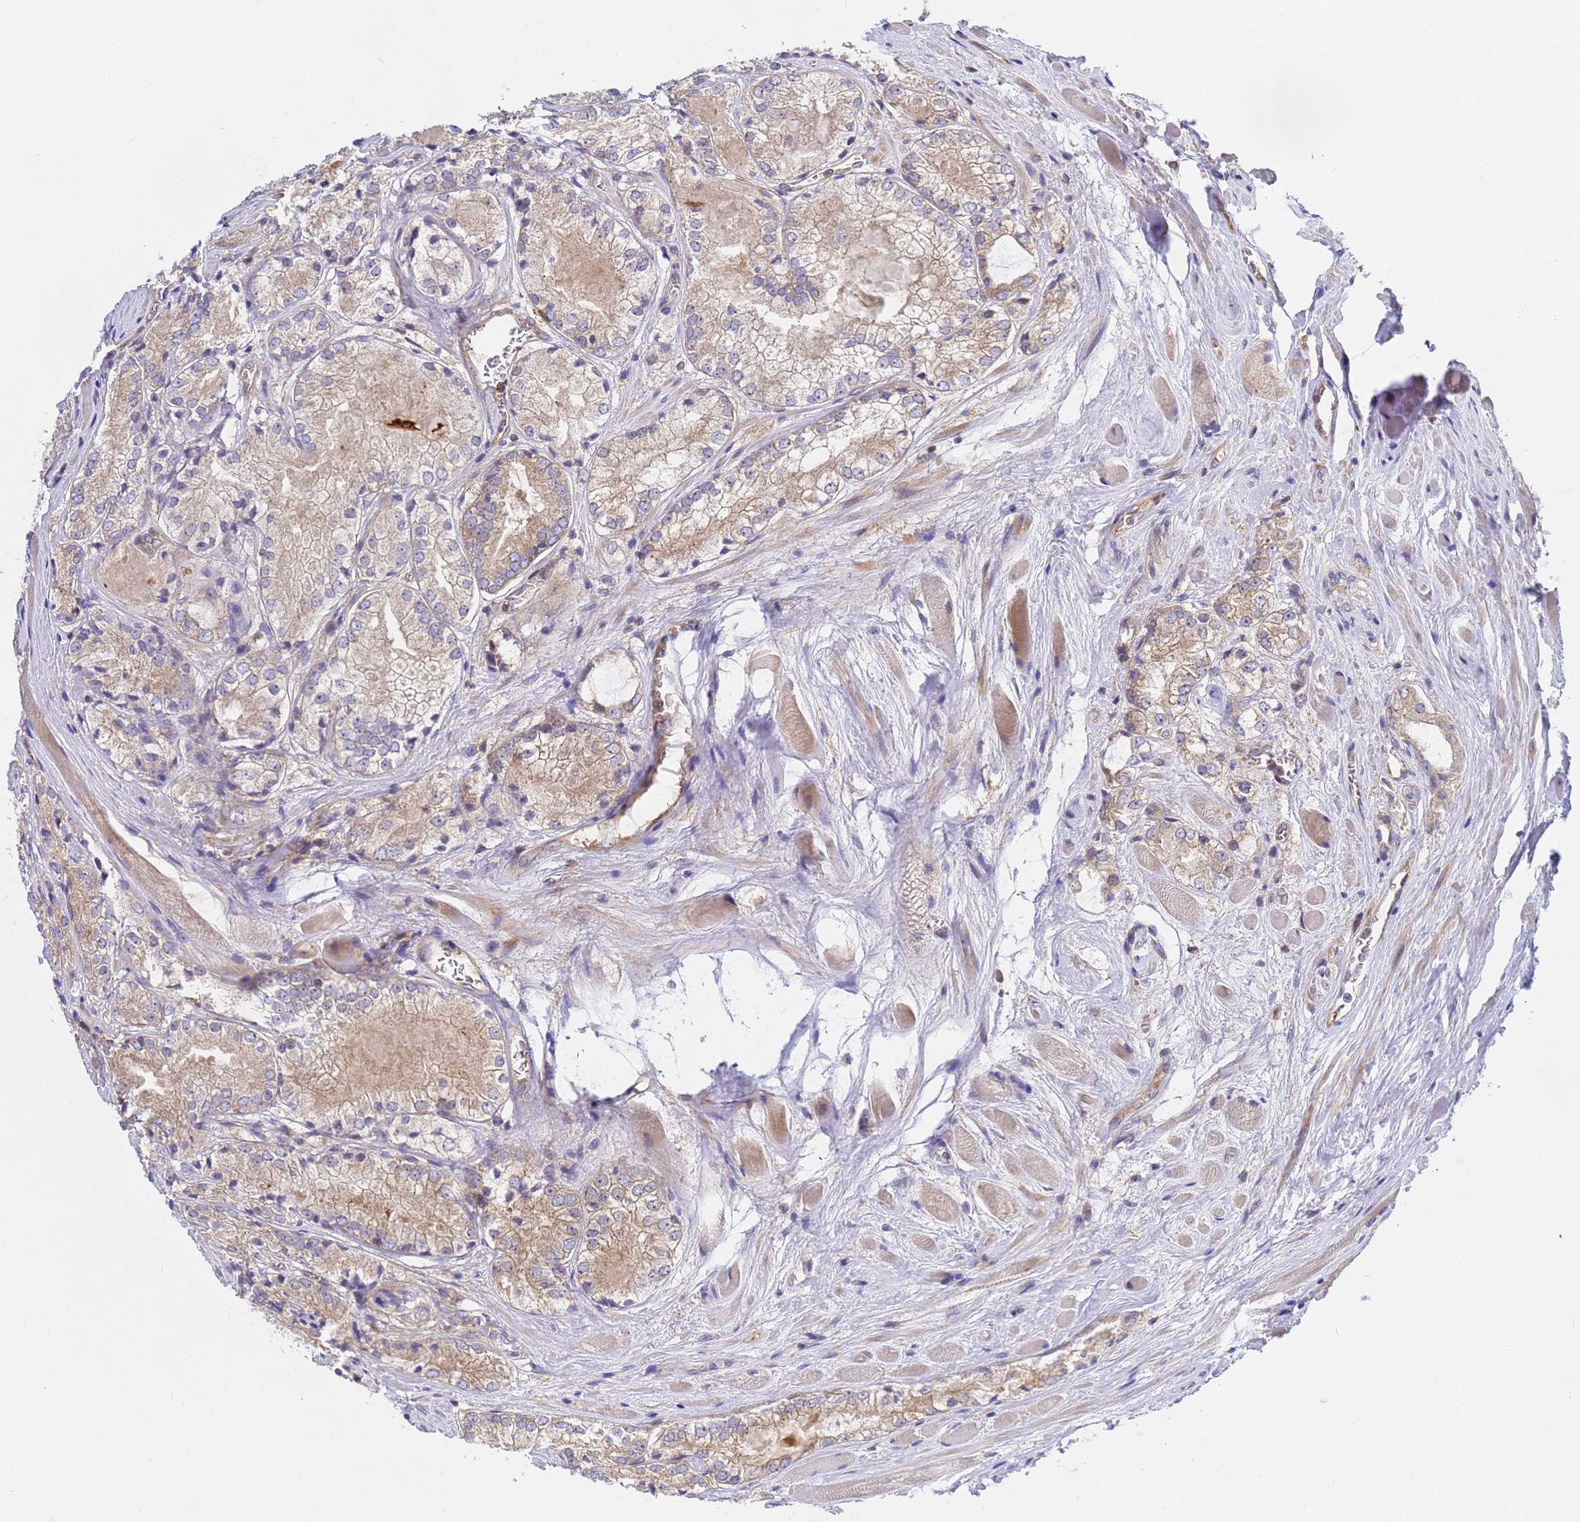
{"staining": {"intensity": "moderate", "quantity": "25%-75%", "location": "cytoplasmic/membranous"}, "tissue": "prostate cancer", "cell_type": "Tumor cells", "image_type": "cancer", "snomed": [{"axis": "morphology", "description": "Adenocarcinoma, Low grade"}, {"axis": "topography", "description": "Prostate"}], "caption": "Immunohistochemical staining of prostate low-grade adenocarcinoma reveals moderate cytoplasmic/membranous protein positivity in approximately 25%-75% of tumor cells. Nuclei are stained in blue.", "gene": "BECN1", "patient": {"sex": "male", "age": 67}}